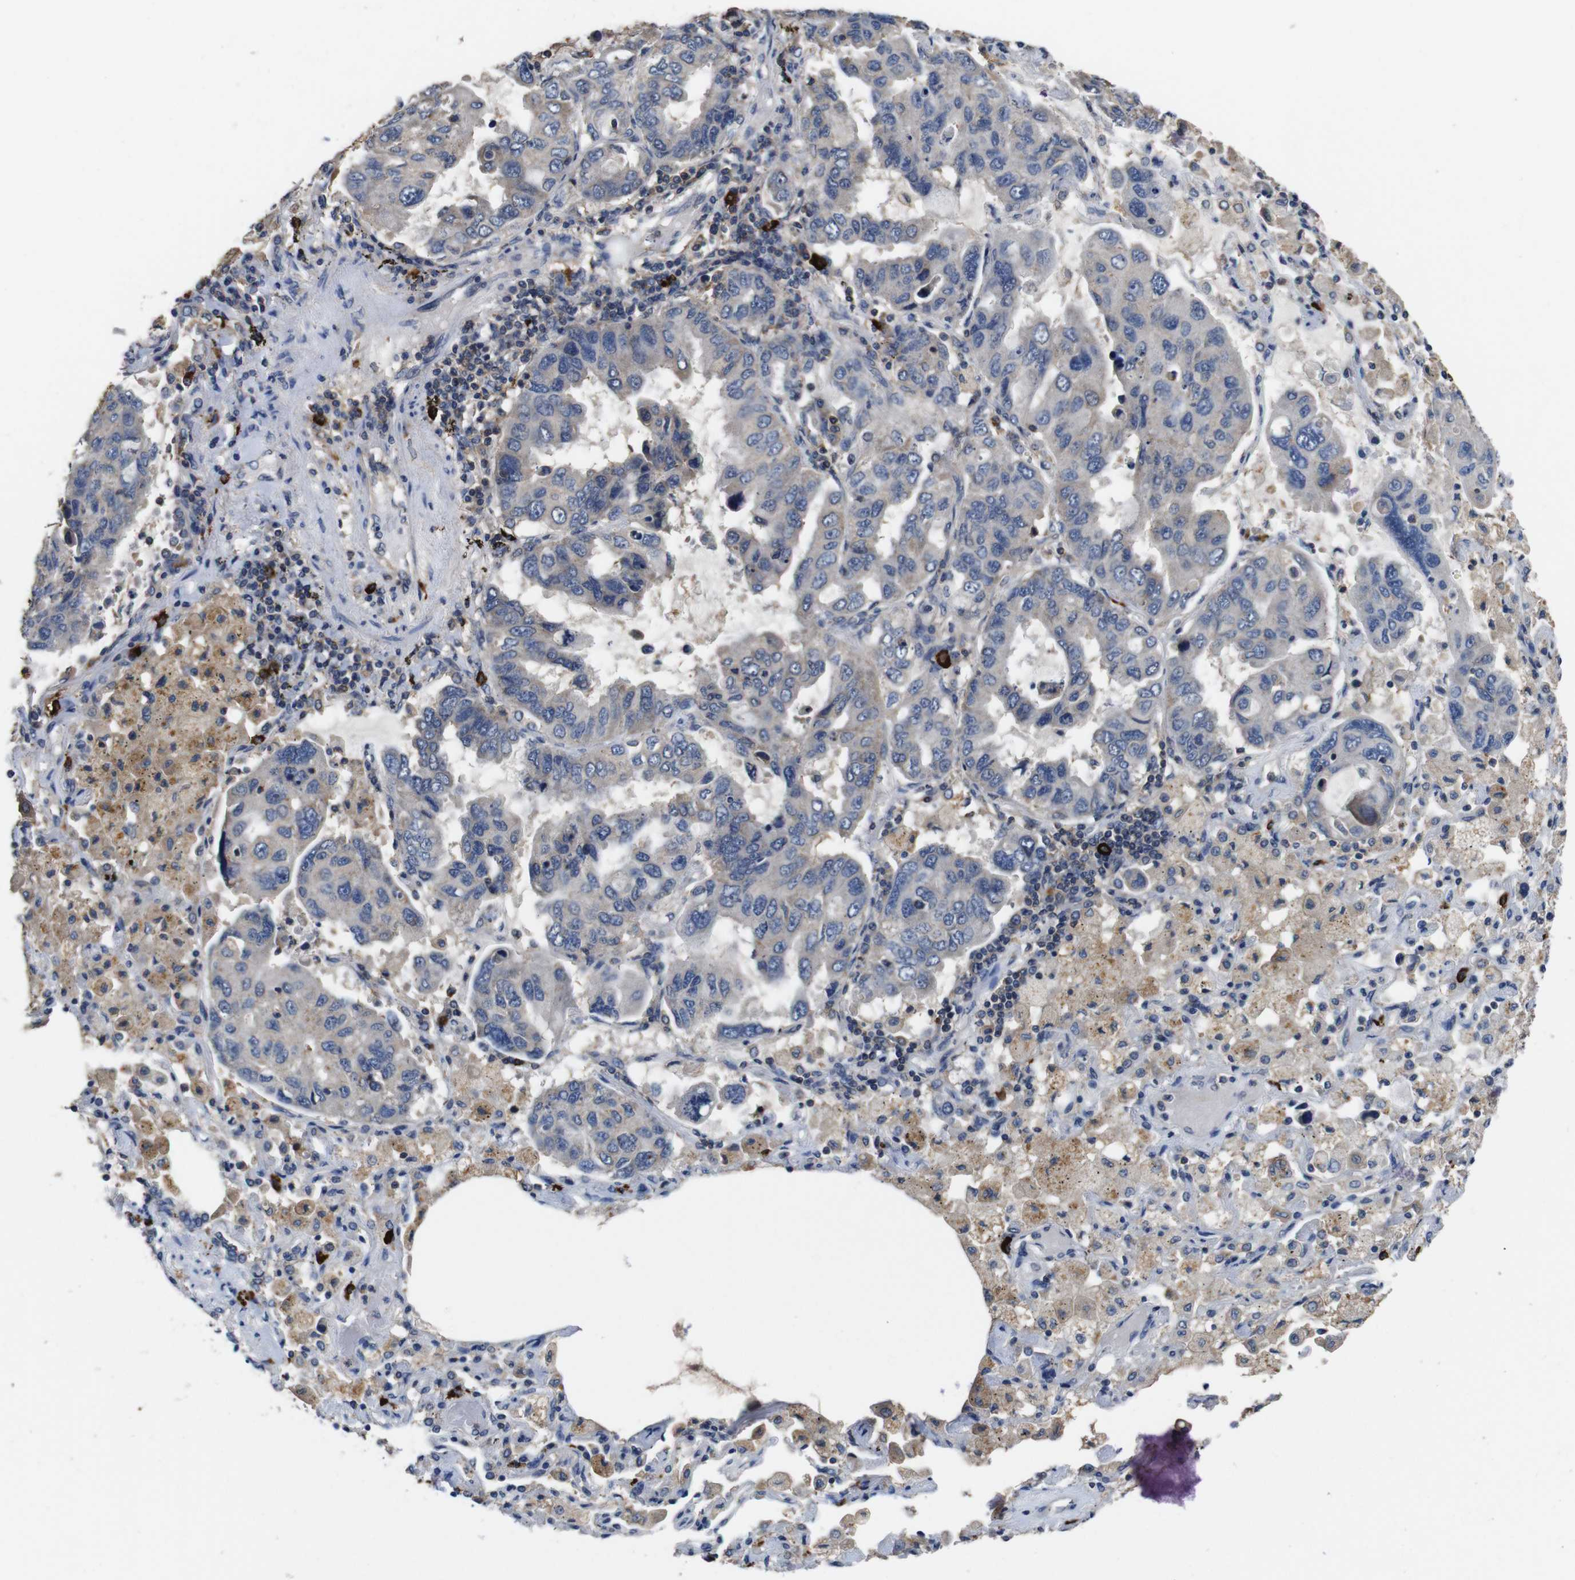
{"staining": {"intensity": "negative", "quantity": "none", "location": "none"}, "tissue": "lung cancer", "cell_type": "Tumor cells", "image_type": "cancer", "snomed": [{"axis": "morphology", "description": "Adenocarcinoma, NOS"}, {"axis": "topography", "description": "Lung"}], "caption": "IHC of lung adenocarcinoma displays no positivity in tumor cells. (Brightfield microscopy of DAB (3,3'-diaminobenzidine) IHC at high magnification).", "gene": "GLIPR1", "patient": {"sex": "male", "age": 64}}